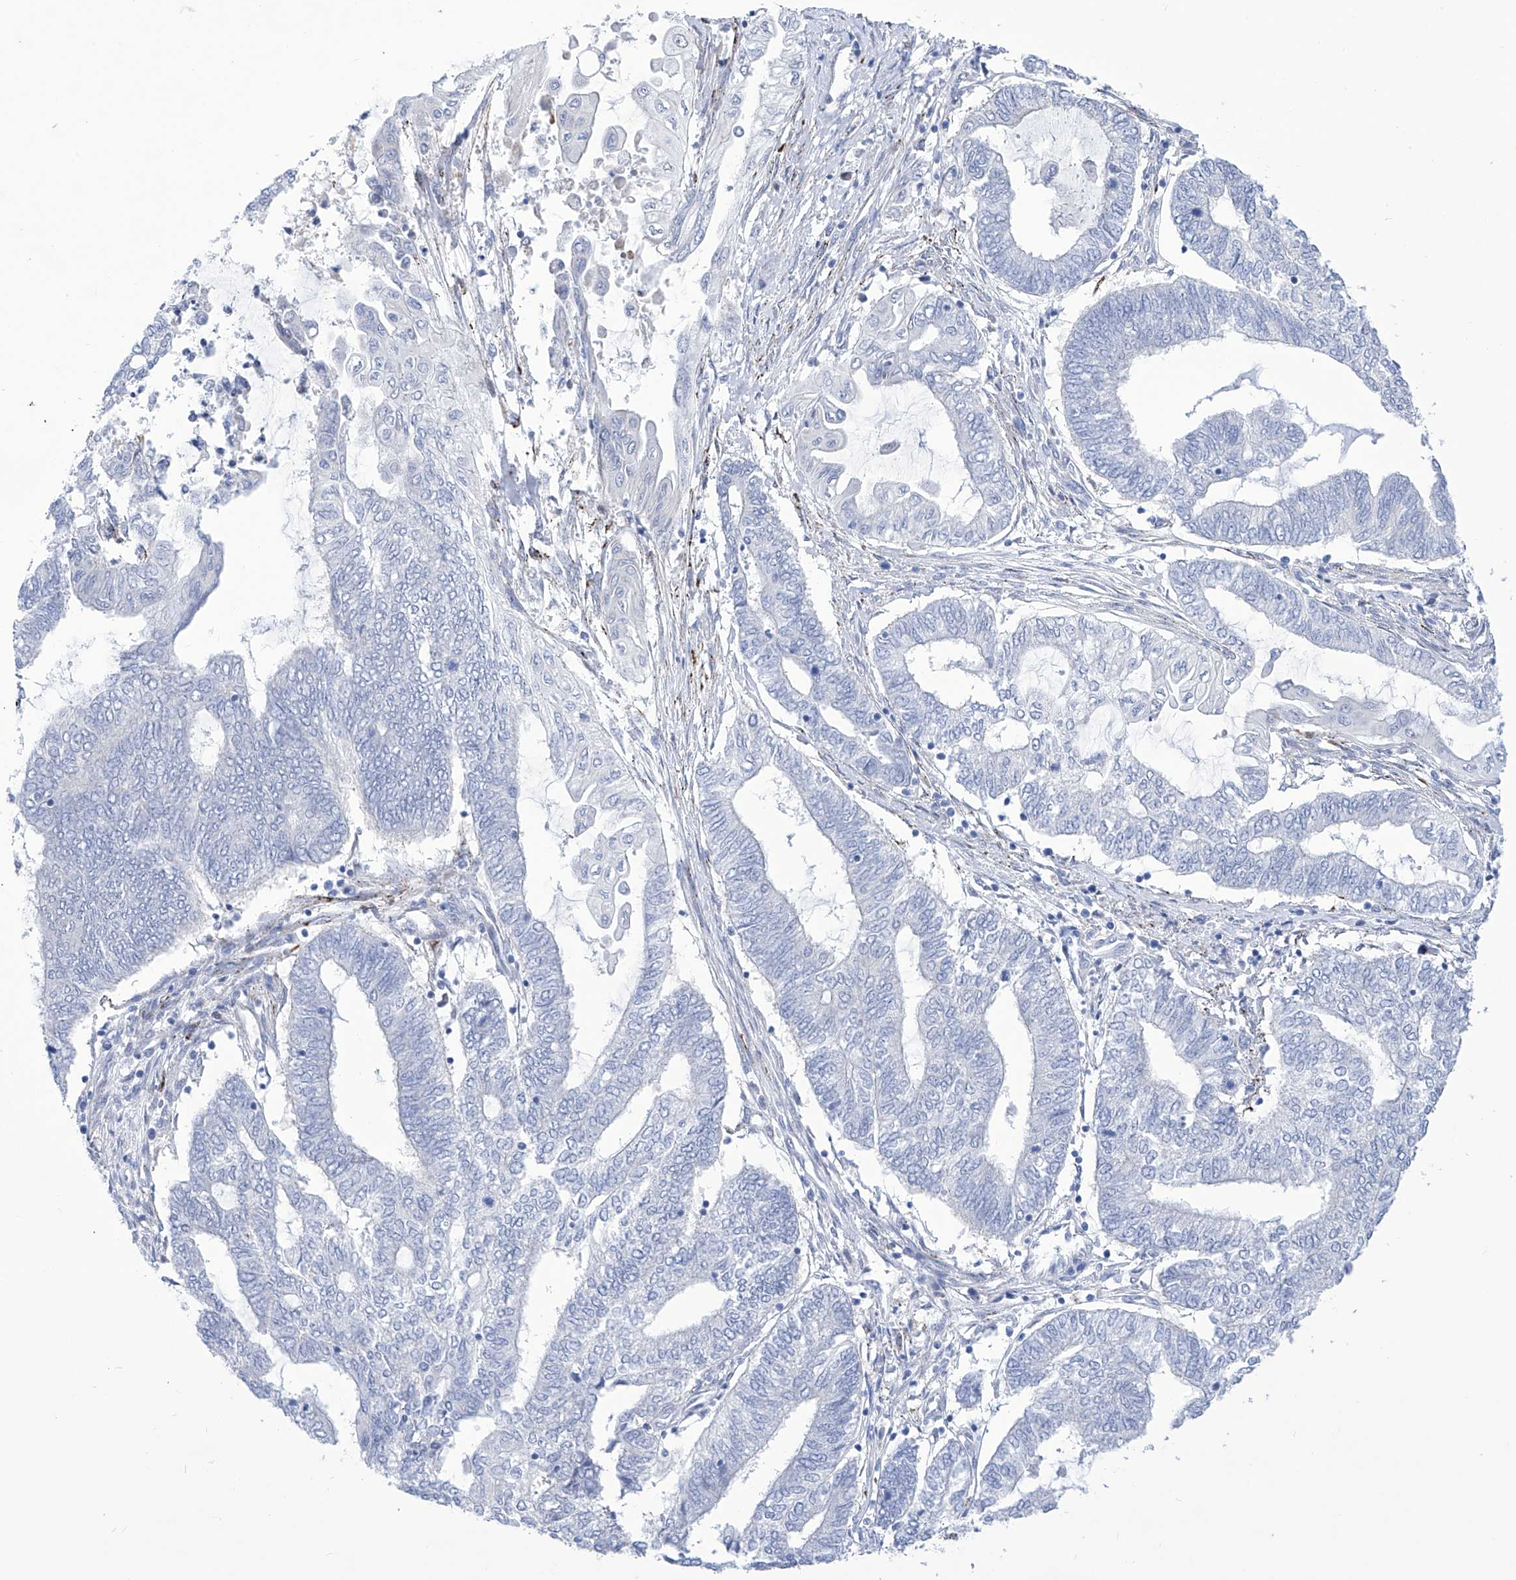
{"staining": {"intensity": "negative", "quantity": "none", "location": "none"}, "tissue": "endometrial cancer", "cell_type": "Tumor cells", "image_type": "cancer", "snomed": [{"axis": "morphology", "description": "Adenocarcinoma, NOS"}, {"axis": "topography", "description": "Uterus"}, {"axis": "topography", "description": "Endometrium"}], "caption": "Protein analysis of adenocarcinoma (endometrial) reveals no significant positivity in tumor cells.", "gene": "C1orf87", "patient": {"sex": "female", "age": 70}}